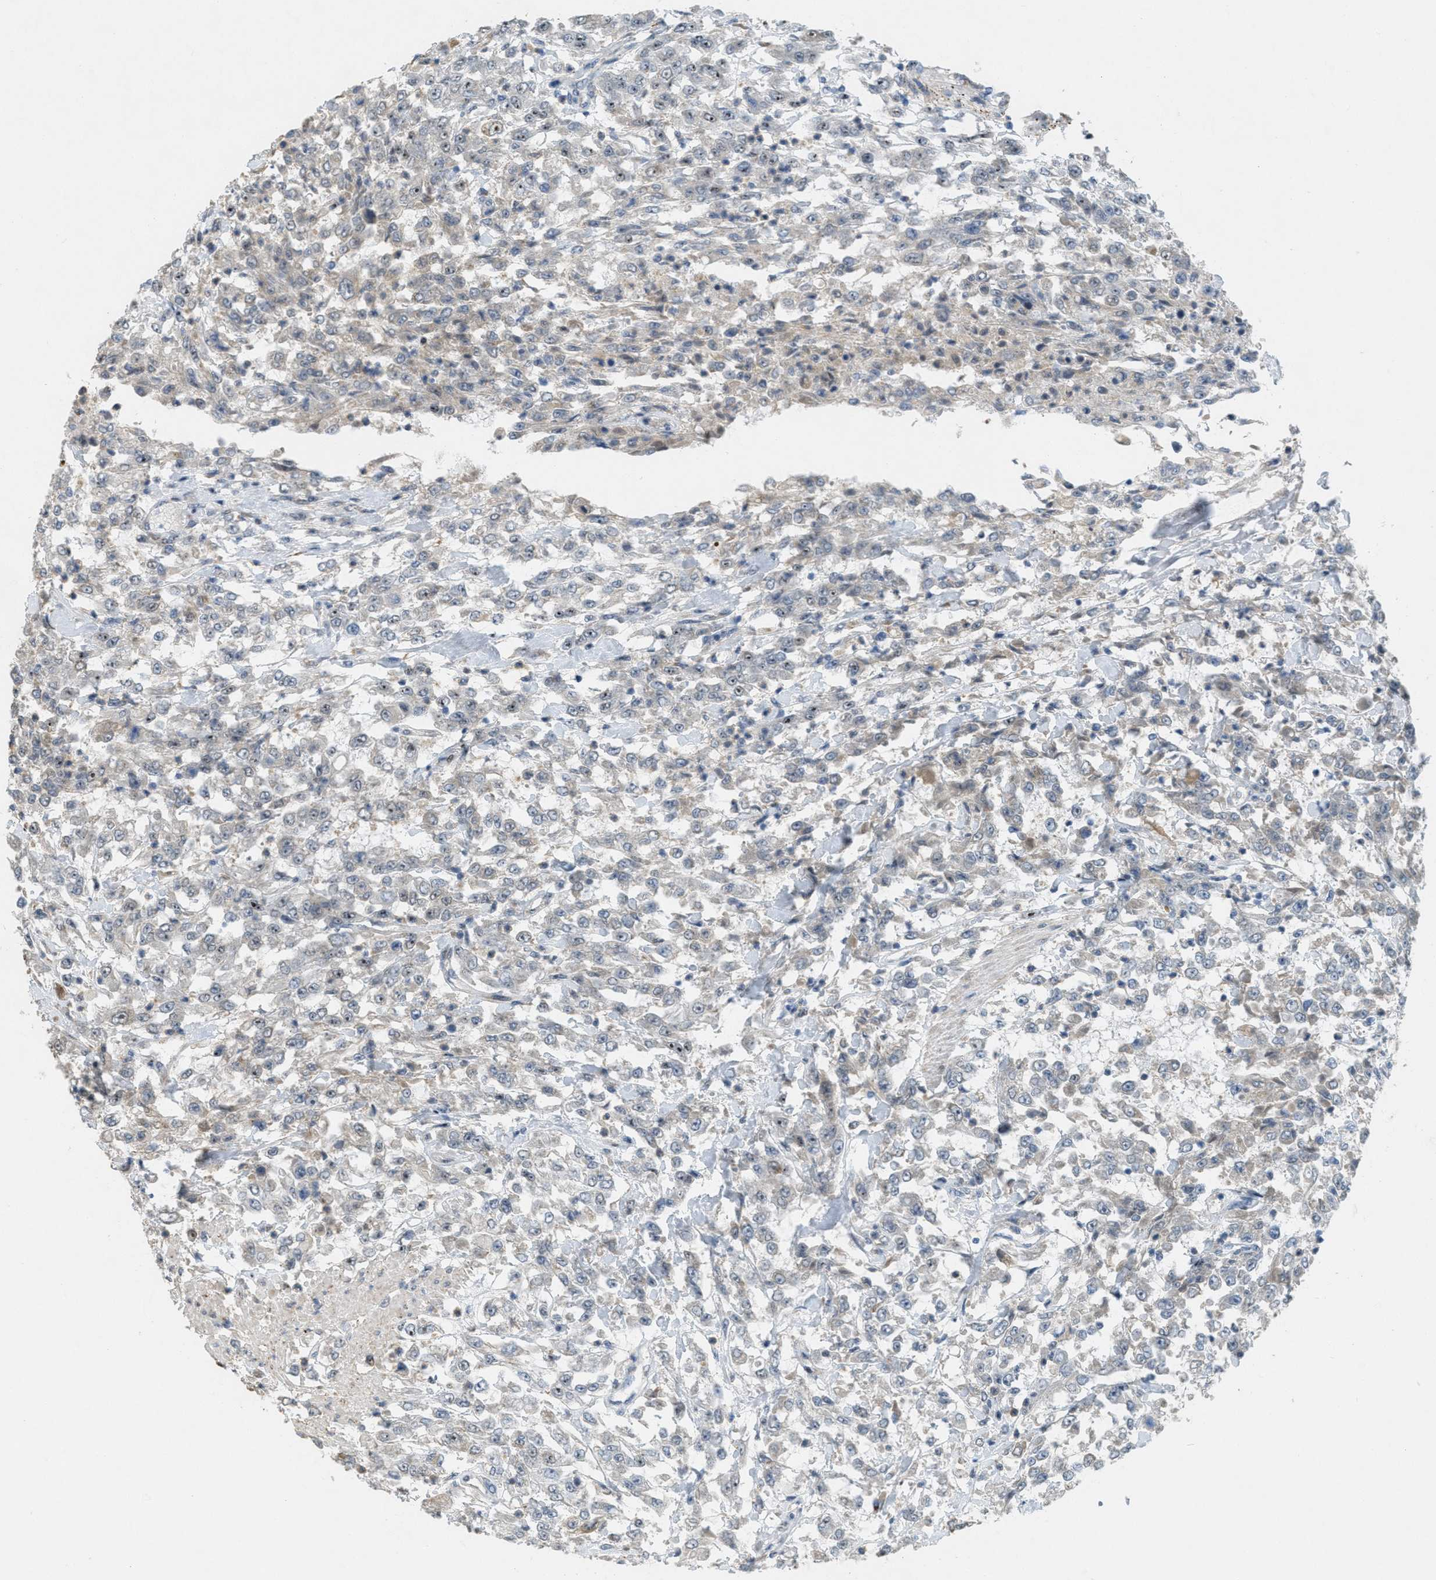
{"staining": {"intensity": "negative", "quantity": "none", "location": "none"}, "tissue": "urothelial cancer", "cell_type": "Tumor cells", "image_type": "cancer", "snomed": [{"axis": "morphology", "description": "Urothelial carcinoma, High grade"}, {"axis": "topography", "description": "Urinary bladder"}], "caption": "IHC micrograph of human urothelial cancer stained for a protein (brown), which reveals no expression in tumor cells.", "gene": "ZFPL1", "patient": {"sex": "male", "age": 46}}